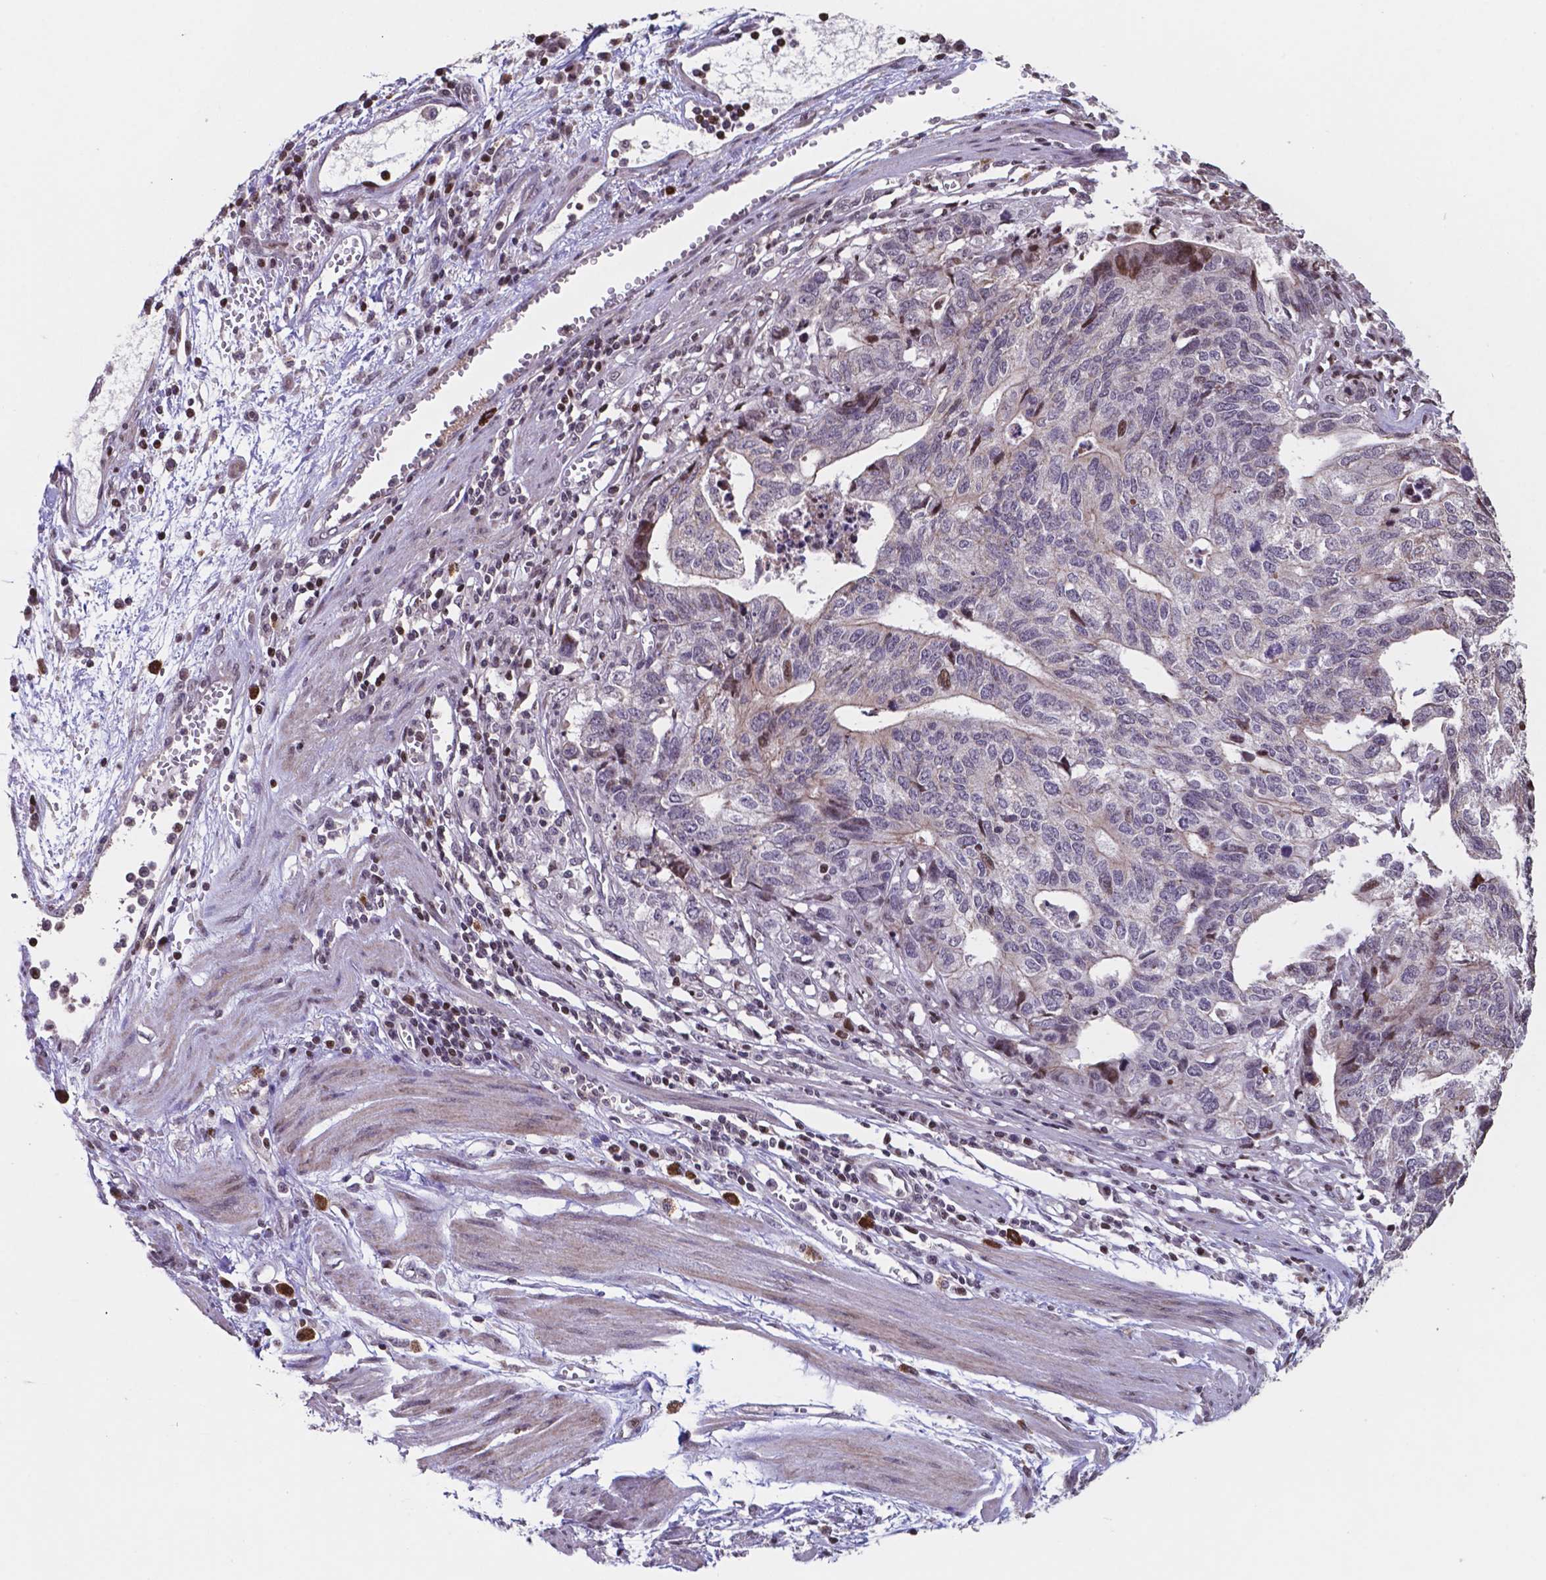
{"staining": {"intensity": "negative", "quantity": "none", "location": "none"}, "tissue": "stomach cancer", "cell_type": "Tumor cells", "image_type": "cancer", "snomed": [{"axis": "morphology", "description": "Adenocarcinoma, NOS"}, {"axis": "topography", "description": "Stomach, upper"}], "caption": "Immunohistochemical staining of stomach cancer shows no significant expression in tumor cells.", "gene": "MLC1", "patient": {"sex": "female", "age": 67}}